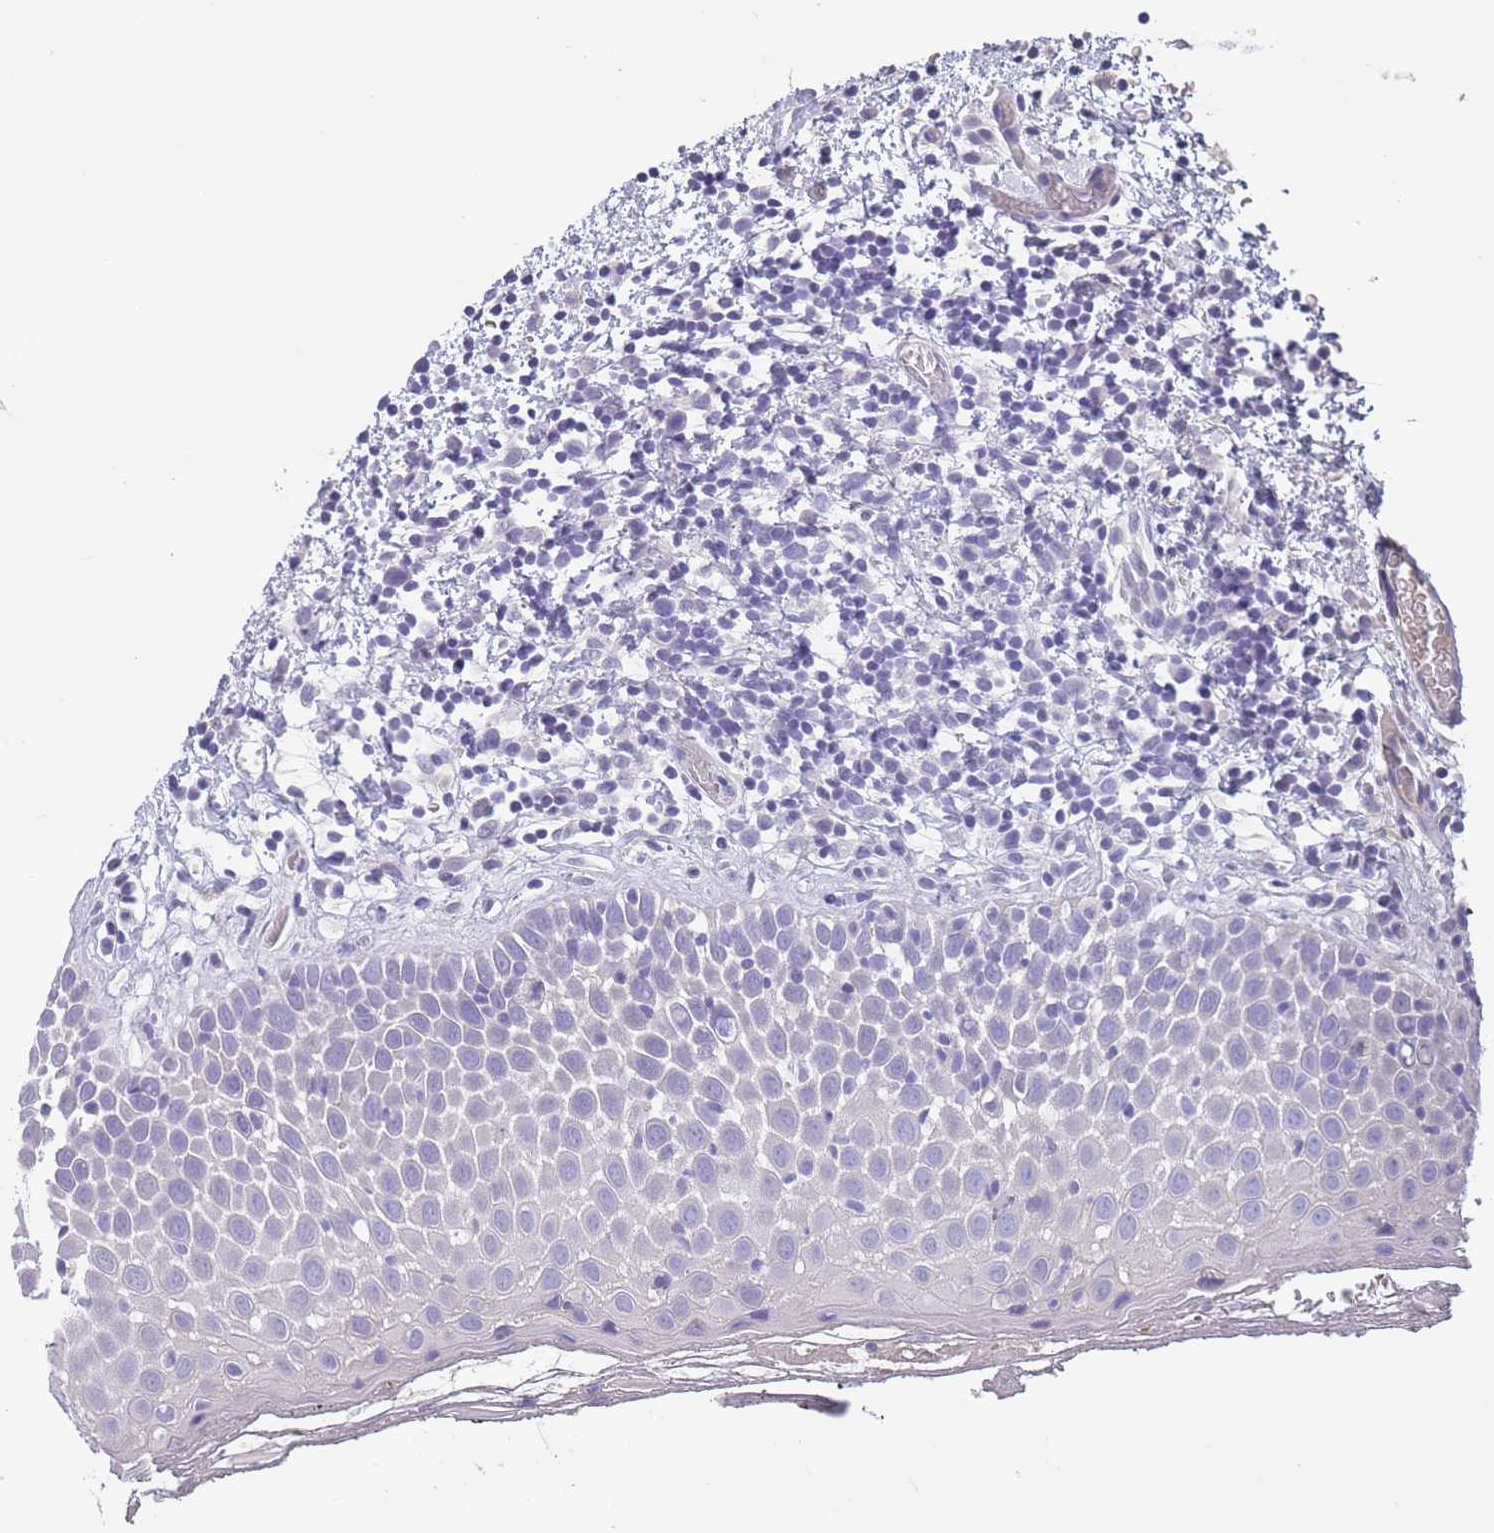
{"staining": {"intensity": "negative", "quantity": "none", "location": "none"}, "tissue": "oral mucosa", "cell_type": "Squamous epithelial cells", "image_type": "normal", "snomed": [{"axis": "morphology", "description": "Normal tissue, NOS"}, {"axis": "morphology", "description": "Squamous cell carcinoma, NOS"}, {"axis": "topography", "description": "Oral tissue"}, {"axis": "topography", "description": "Tounge, NOS"}, {"axis": "topography", "description": "Head-Neck"}], "caption": "Immunohistochemical staining of unremarkable oral mucosa shows no significant expression in squamous epithelial cells.", "gene": "OR4C5", "patient": {"sex": "male", "age": 76}}